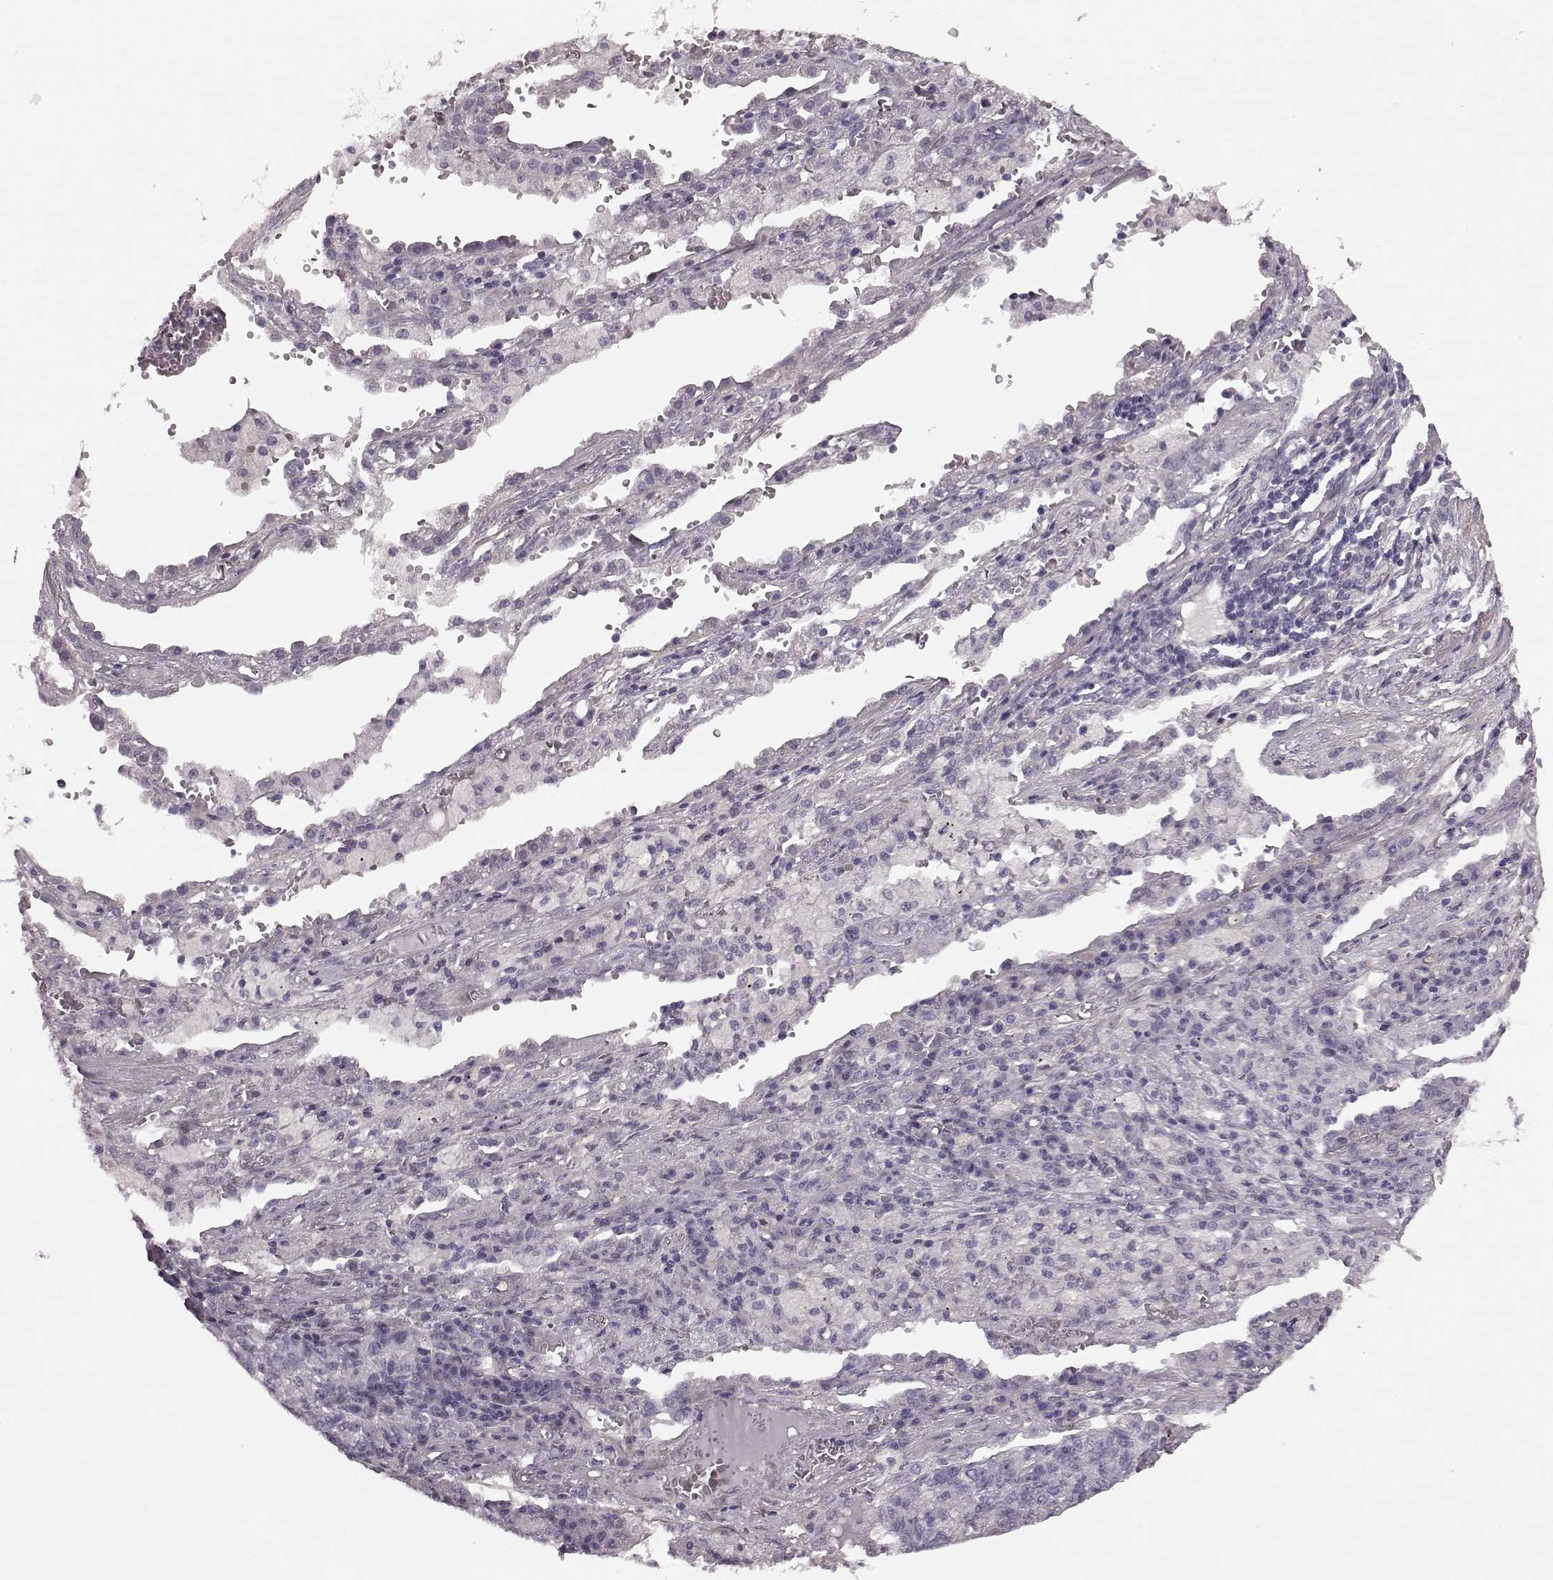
{"staining": {"intensity": "negative", "quantity": "none", "location": "none"}, "tissue": "lung cancer", "cell_type": "Tumor cells", "image_type": "cancer", "snomed": [{"axis": "morphology", "description": "Adenocarcinoma, NOS"}, {"axis": "topography", "description": "Lung"}], "caption": "Immunohistochemistry micrograph of neoplastic tissue: human lung adenocarcinoma stained with DAB (3,3'-diaminobenzidine) demonstrates no significant protein staining in tumor cells. (DAB (3,3'-diaminobenzidine) immunohistochemistry, high magnification).", "gene": "GRK1", "patient": {"sex": "male", "age": 57}}